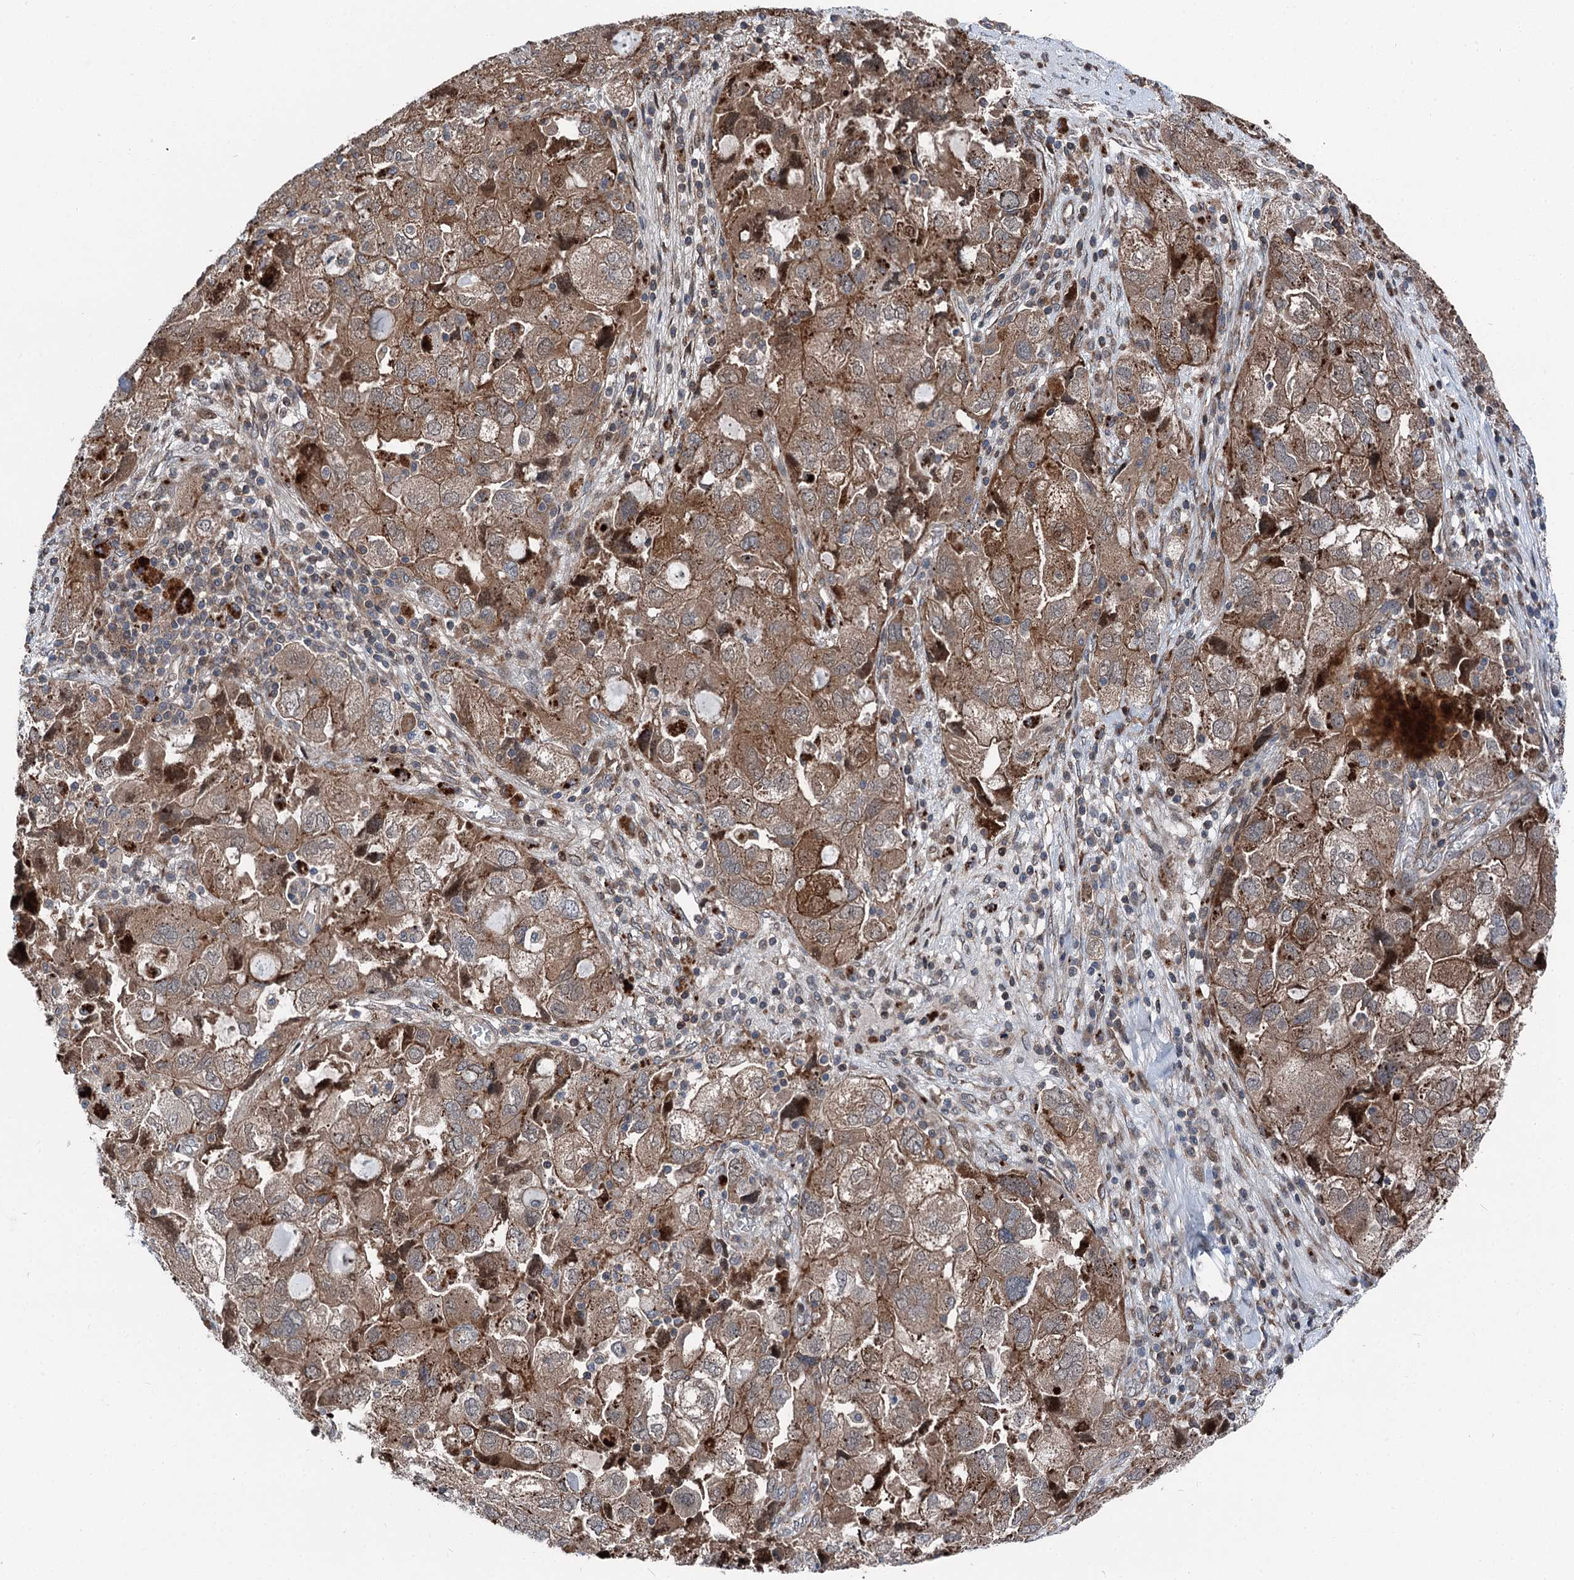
{"staining": {"intensity": "moderate", "quantity": ">75%", "location": "cytoplasmic/membranous"}, "tissue": "ovarian cancer", "cell_type": "Tumor cells", "image_type": "cancer", "snomed": [{"axis": "morphology", "description": "Carcinoma, NOS"}, {"axis": "morphology", "description": "Cystadenocarcinoma, serous, NOS"}, {"axis": "topography", "description": "Ovary"}], "caption": "High-magnification brightfield microscopy of ovarian cancer (carcinoma) stained with DAB (brown) and counterstained with hematoxylin (blue). tumor cells exhibit moderate cytoplasmic/membranous positivity is identified in about>75% of cells.", "gene": "POLR1D", "patient": {"sex": "female", "age": 69}}